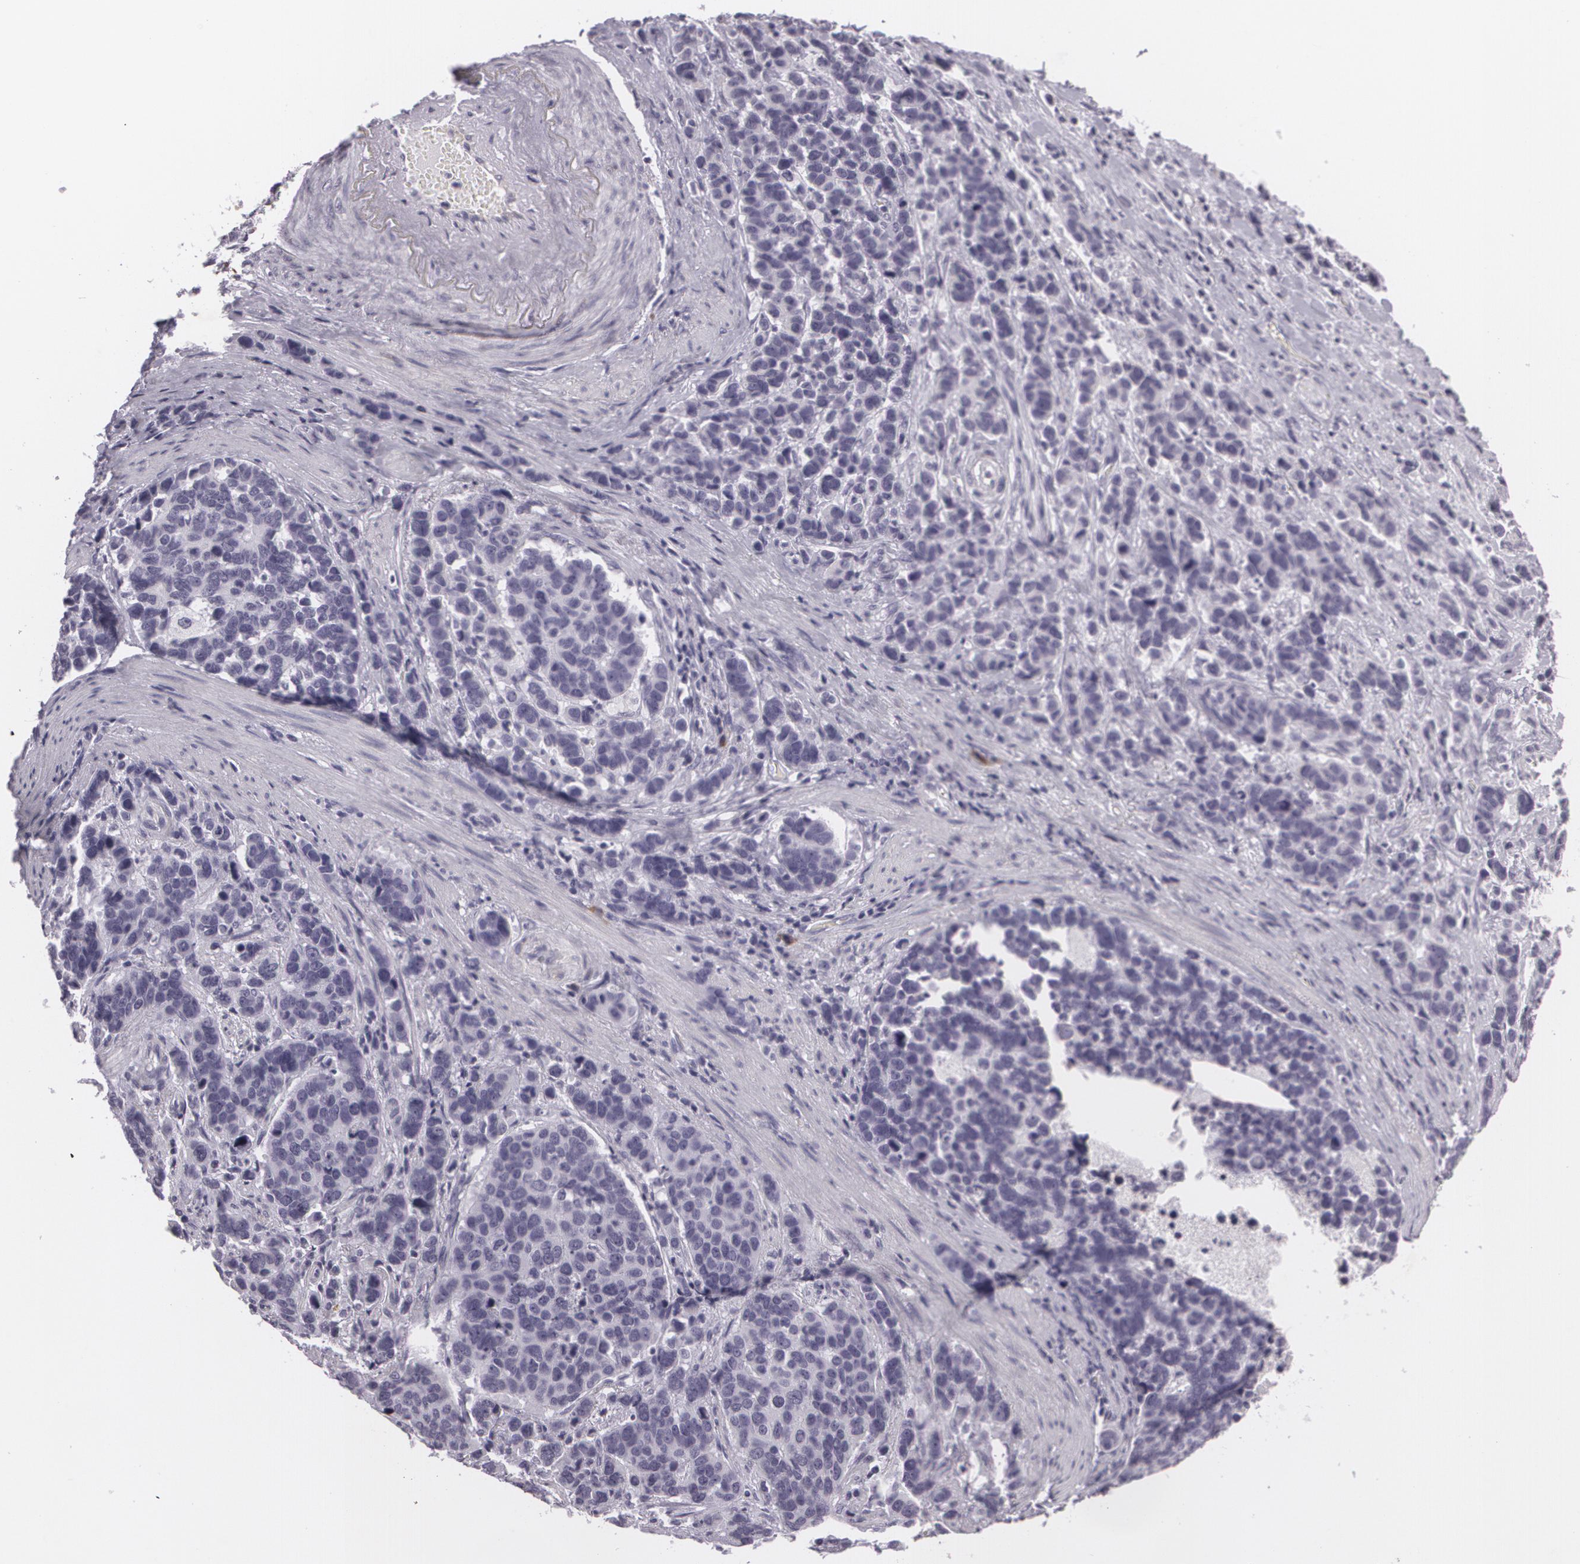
{"staining": {"intensity": "negative", "quantity": "none", "location": "none"}, "tissue": "stomach cancer", "cell_type": "Tumor cells", "image_type": "cancer", "snomed": [{"axis": "morphology", "description": "Adenocarcinoma, NOS"}, {"axis": "topography", "description": "Stomach, upper"}], "caption": "High magnification brightfield microscopy of stomach cancer stained with DAB (brown) and counterstained with hematoxylin (blue): tumor cells show no significant staining.", "gene": "MAP2", "patient": {"sex": "male", "age": 71}}